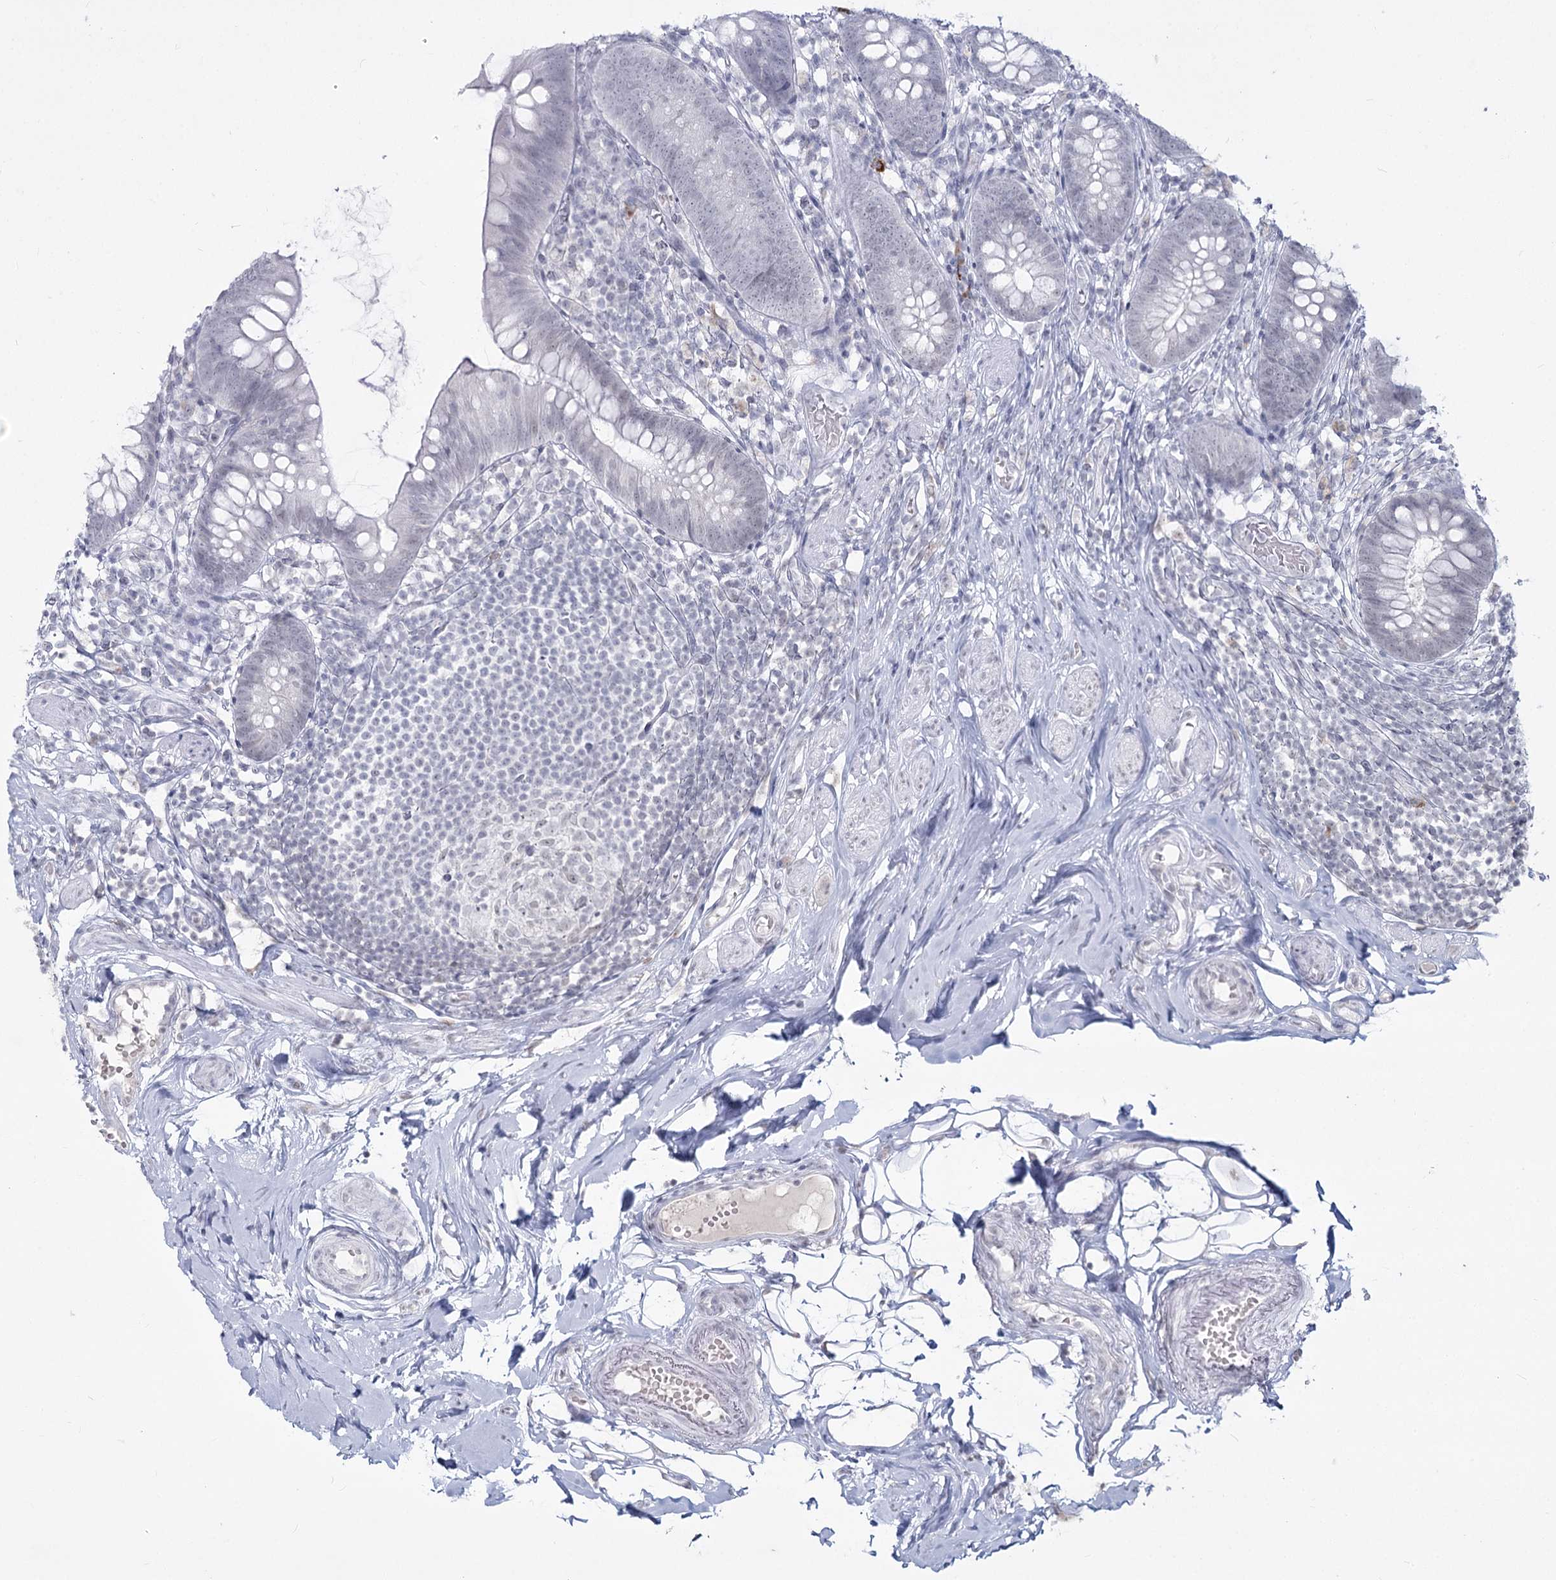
{"staining": {"intensity": "negative", "quantity": "none", "location": "none"}, "tissue": "appendix", "cell_type": "Glandular cells", "image_type": "normal", "snomed": [{"axis": "morphology", "description": "Normal tissue, NOS"}, {"axis": "topography", "description": "Appendix"}], "caption": "Glandular cells show no significant protein positivity in normal appendix. The staining is performed using DAB (3,3'-diaminobenzidine) brown chromogen with nuclei counter-stained in using hematoxylin.", "gene": "LY6G5C", "patient": {"sex": "female", "age": 62}}